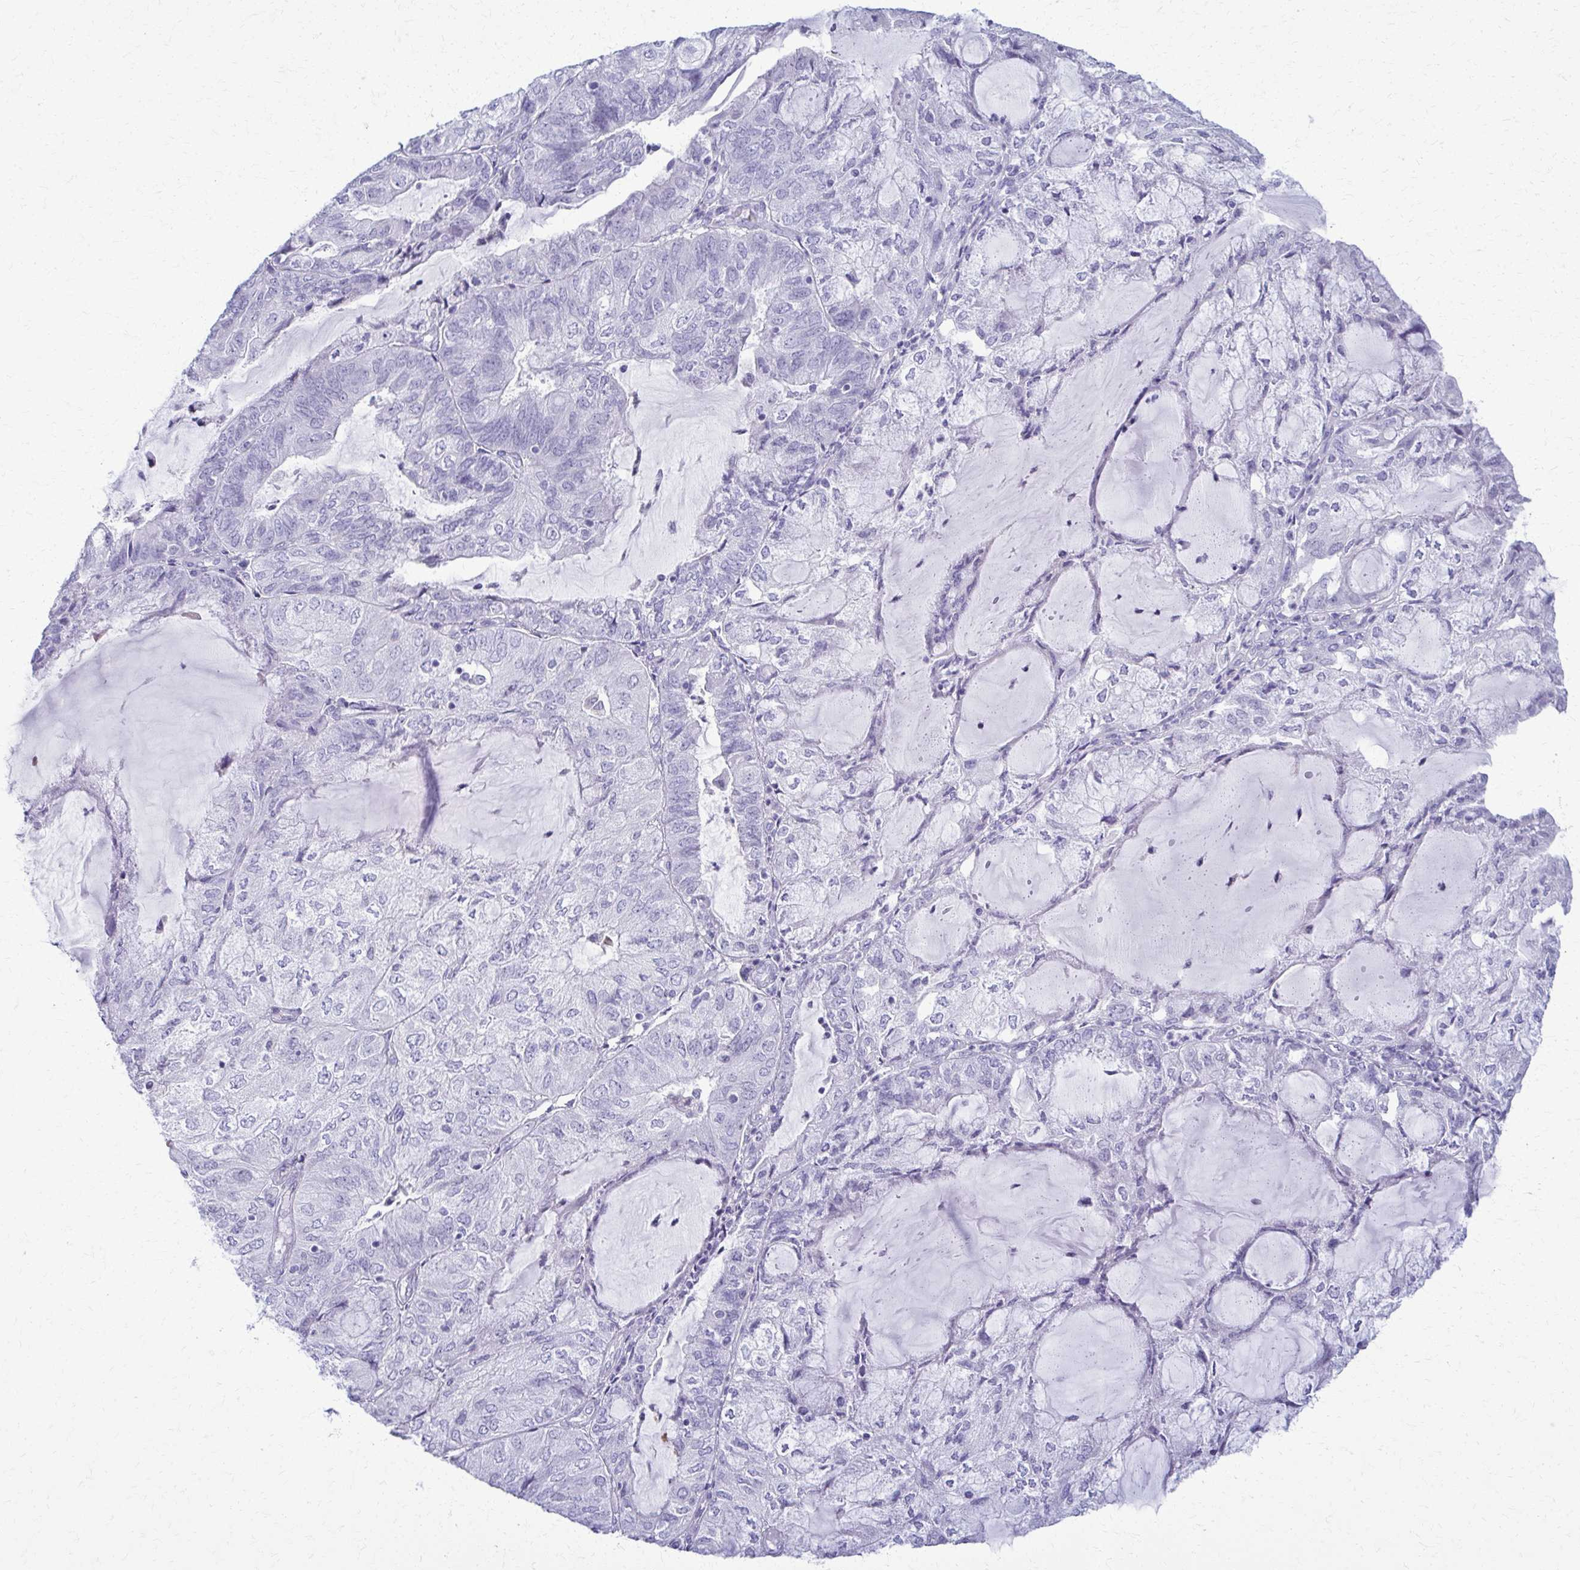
{"staining": {"intensity": "negative", "quantity": "none", "location": "none"}, "tissue": "endometrial cancer", "cell_type": "Tumor cells", "image_type": "cancer", "snomed": [{"axis": "morphology", "description": "Adenocarcinoma, NOS"}, {"axis": "topography", "description": "Endometrium"}], "caption": "High power microscopy photomicrograph of an immunohistochemistry (IHC) photomicrograph of endometrial adenocarcinoma, revealing no significant positivity in tumor cells.", "gene": "ACSM2B", "patient": {"sex": "female", "age": 81}}